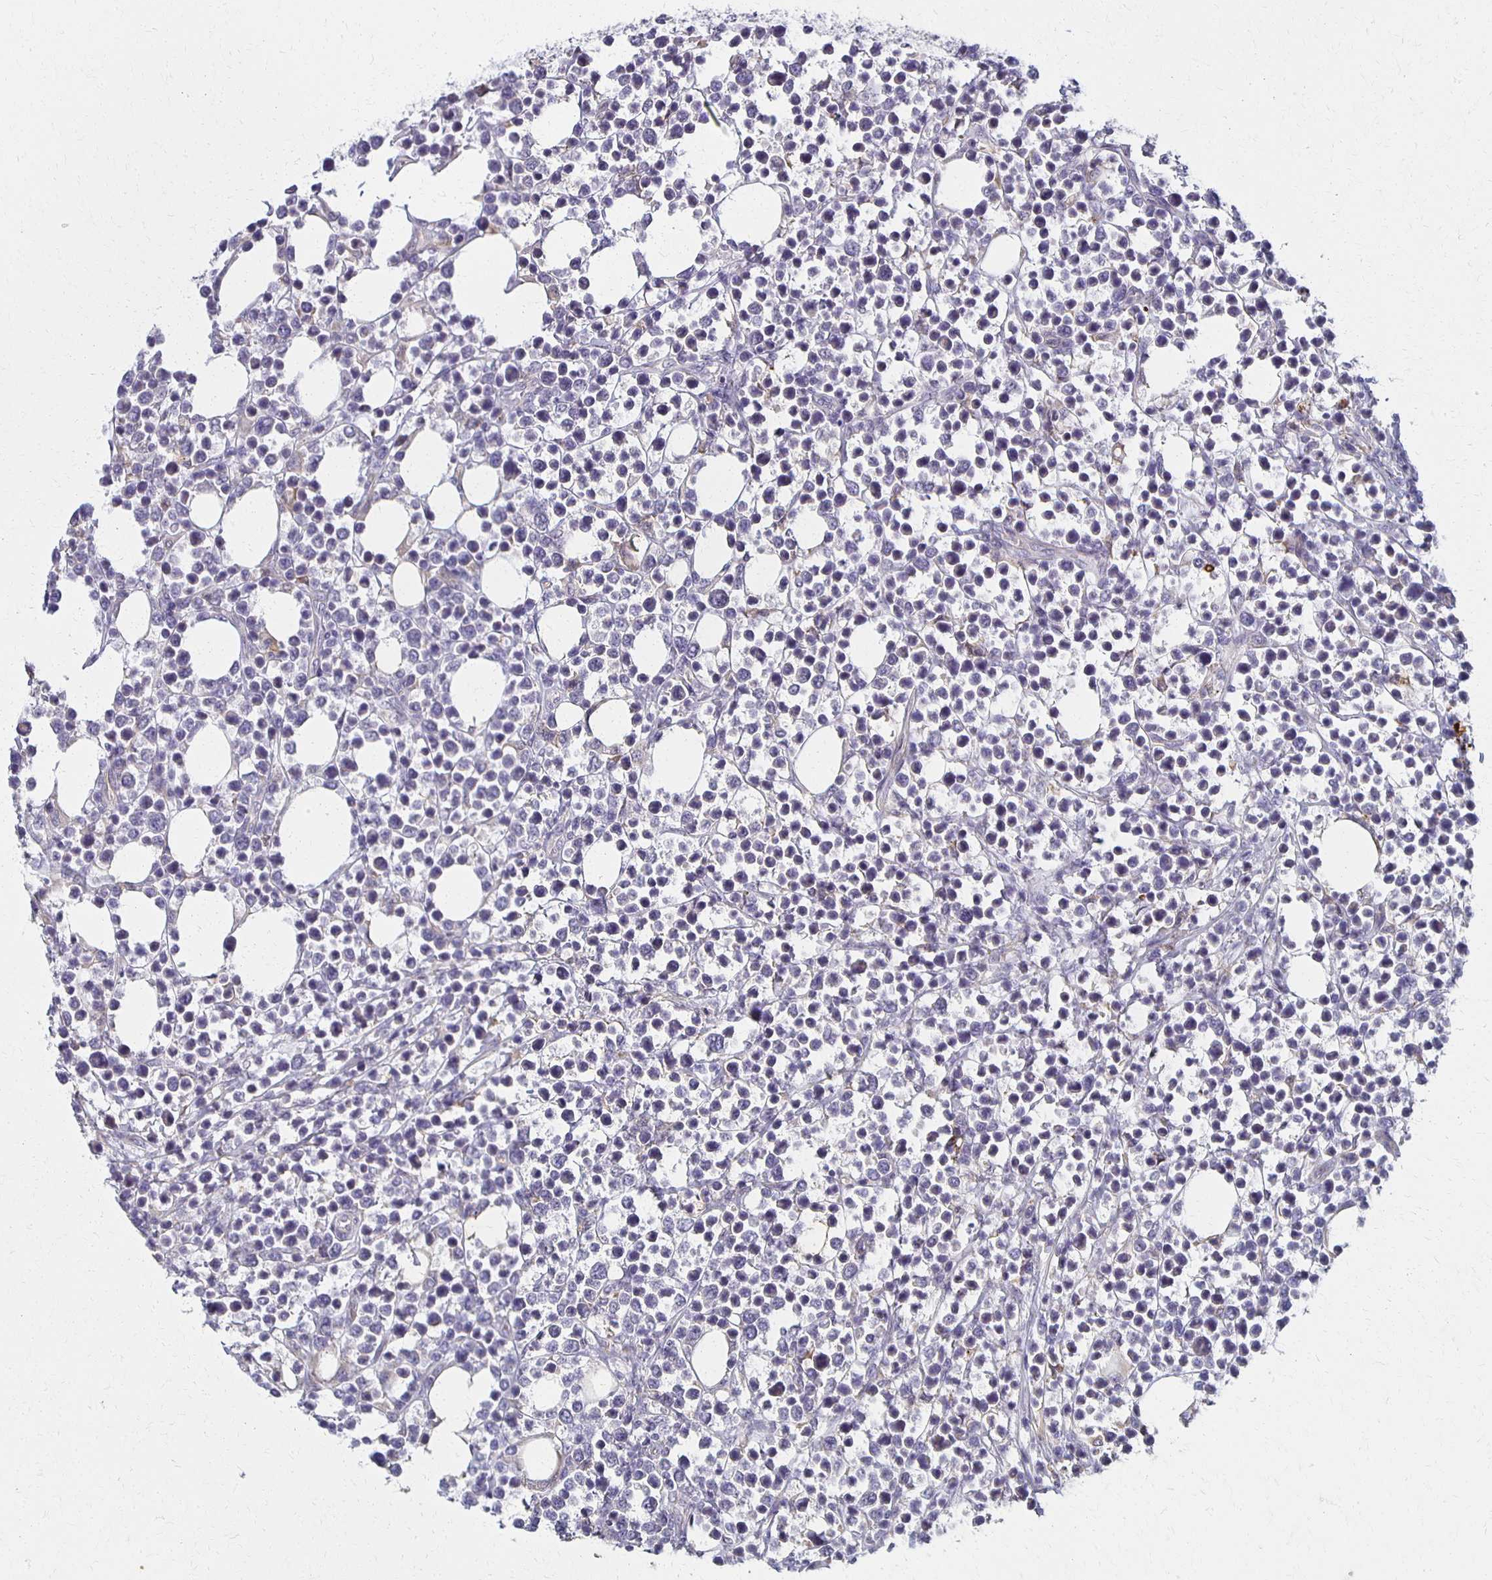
{"staining": {"intensity": "negative", "quantity": "none", "location": "none"}, "tissue": "lymphoma", "cell_type": "Tumor cells", "image_type": "cancer", "snomed": [{"axis": "morphology", "description": "Malignant lymphoma, non-Hodgkin's type, Low grade"}, {"axis": "topography", "description": "Lymph node"}], "caption": "An image of malignant lymphoma, non-Hodgkin's type (low-grade) stained for a protein exhibits no brown staining in tumor cells.", "gene": "GPX4", "patient": {"sex": "male", "age": 60}}